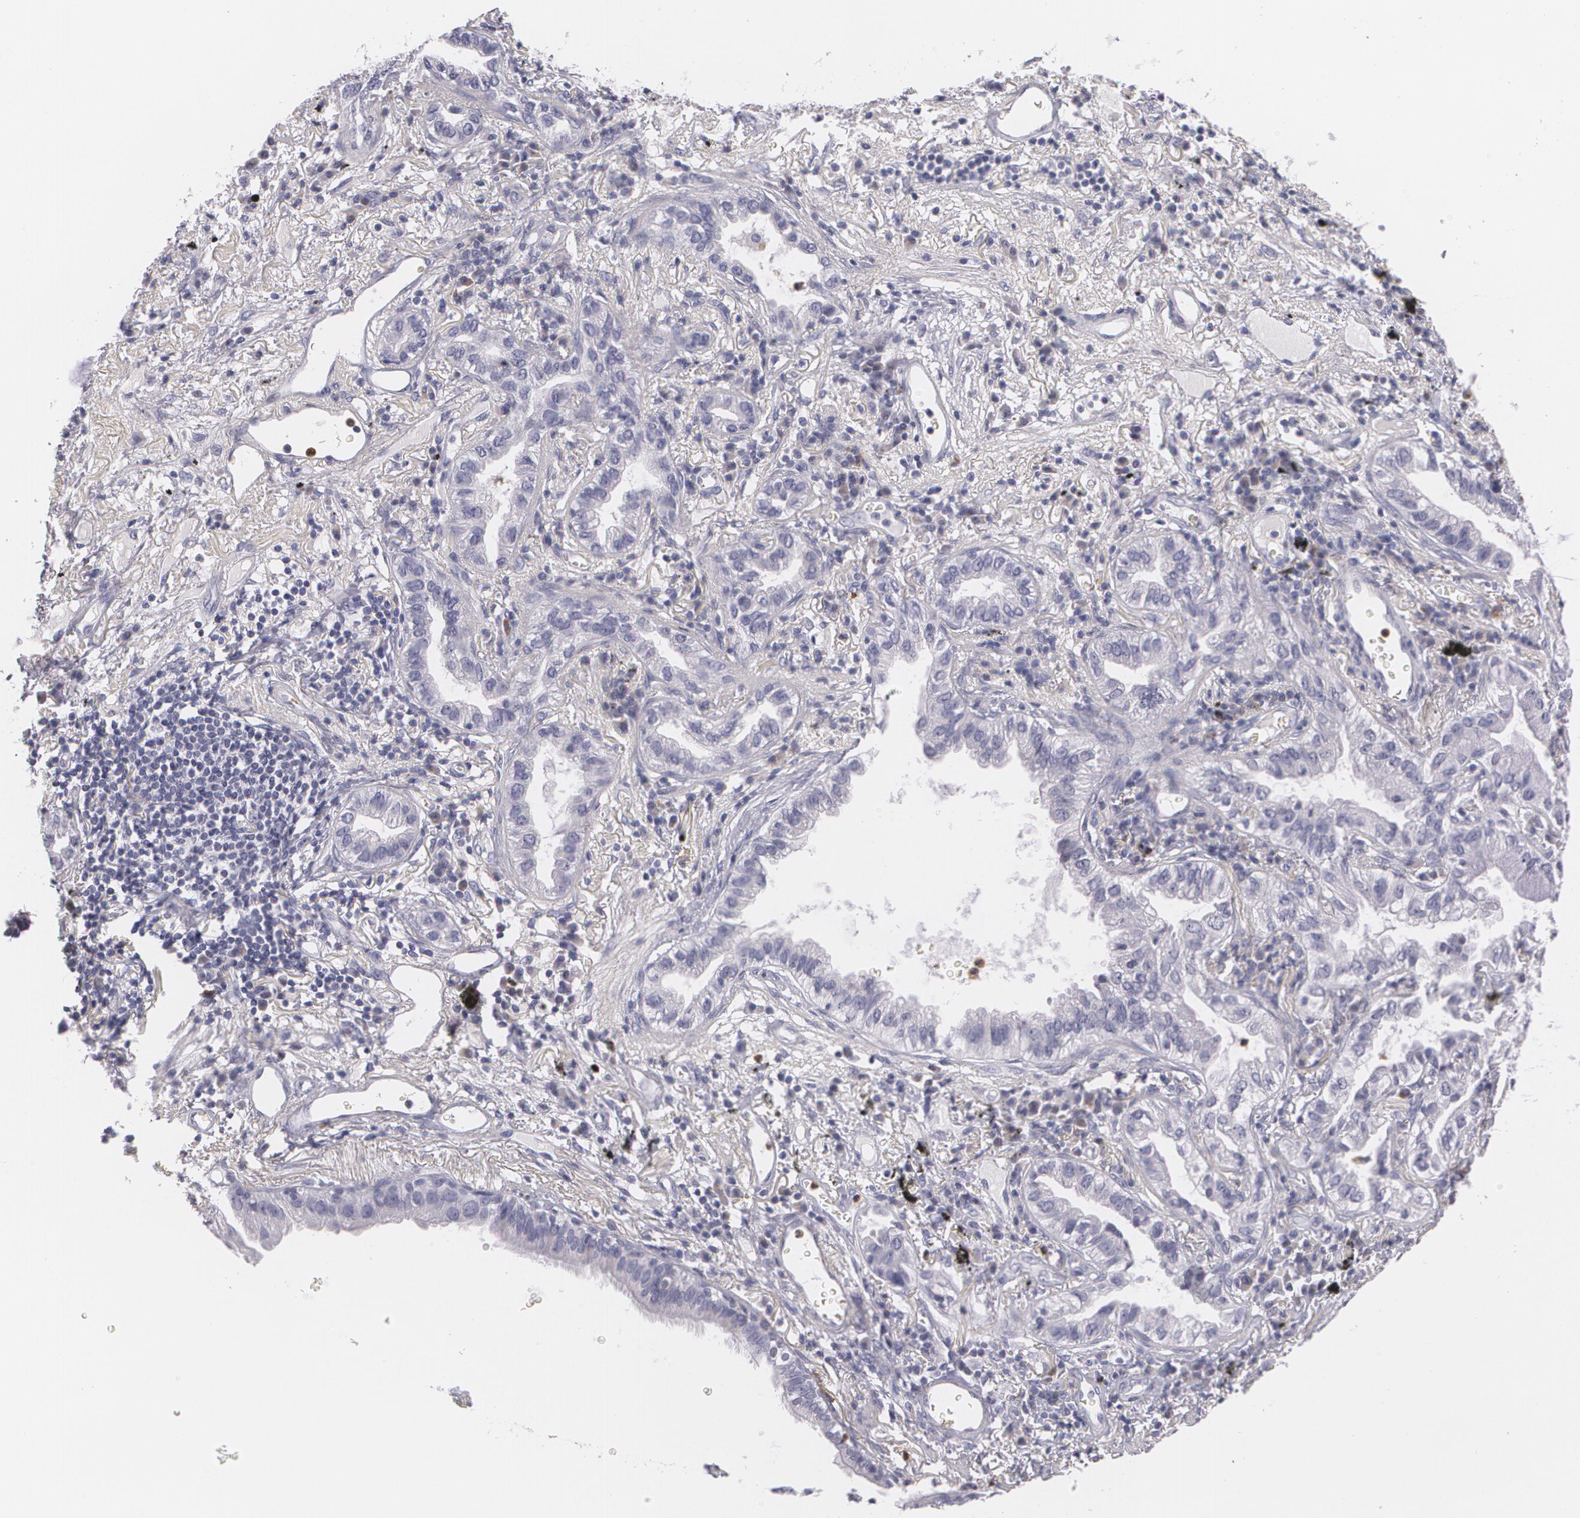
{"staining": {"intensity": "negative", "quantity": "none", "location": "none"}, "tissue": "lung cancer", "cell_type": "Tumor cells", "image_type": "cancer", "snomed": [{"axis": "morphology", "description": "Adenocarcinoma, NOS"}, {"axis": "topography", "description": "Lung"}], "caption": "This is a micrograph of IHC staining of lung adenocarcinoma, which shows no expression in tumor cells. (Immunohistochemistry, brightfield microscopy, high magnification).", "gene": "FAM181A", "patient": {"sex": "female", "age": 50}}